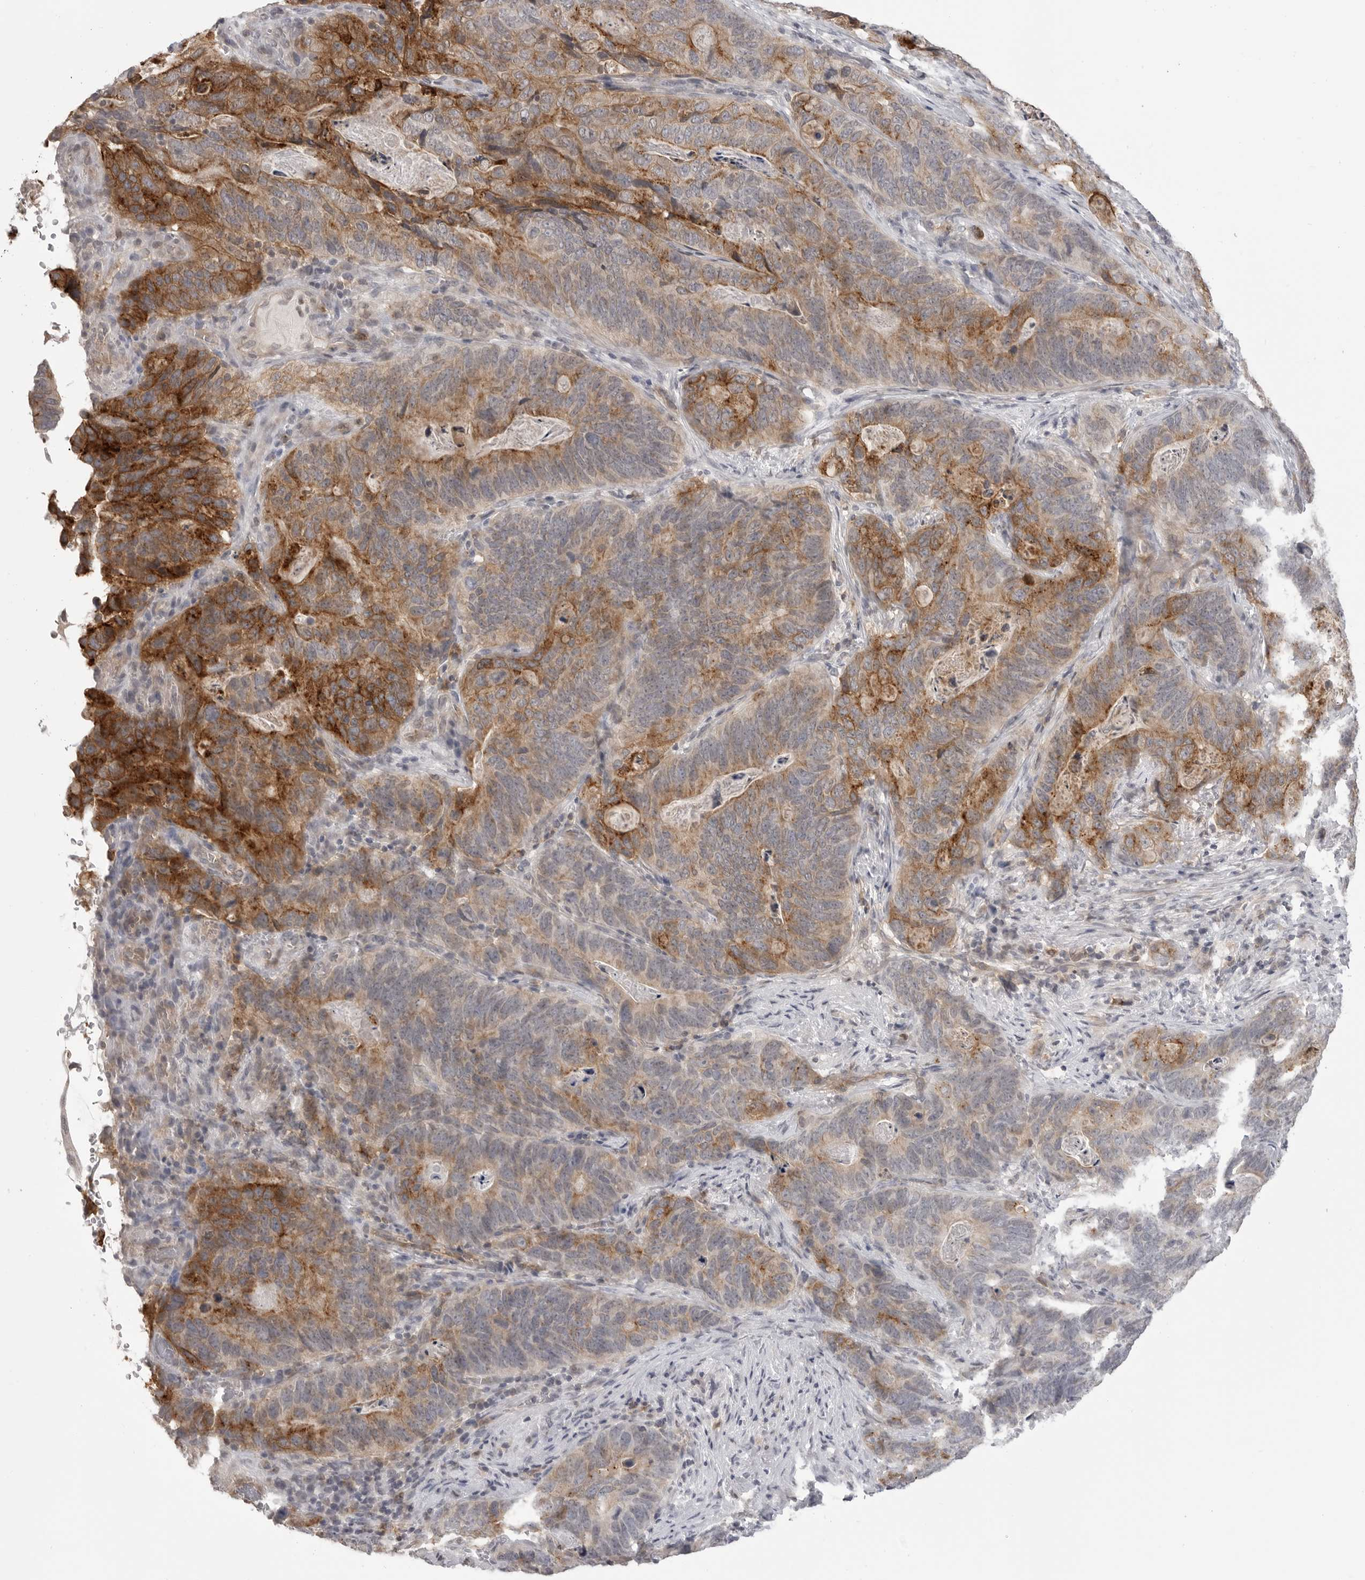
{"staining": {"intensity": "strong", "quantity": "25%-75%", "location": "cytoplasmic/membranous"}, "tissue": "stomach cancer", "cell_type": "Tumor cells", "image_type": "cancer", "snomed": [{"axis": "morphology", "description": "Normal tissue, NOS"}, {"axis": "morphology", "description": "Adenocarcinoma, NOS"}, {"axis": "topography", "description": "Stomach"}], "caption": "Stomach cancer stained with immunohistochemistry shows strong cytoplasmic/membranous staining in approximately 25%-75% of tumor cells. (brown staining indicates protein expression, while blue staining denotes nuclei).", "gene": "IFNGR1", "patient": {"sex": "female", "age": 89}}